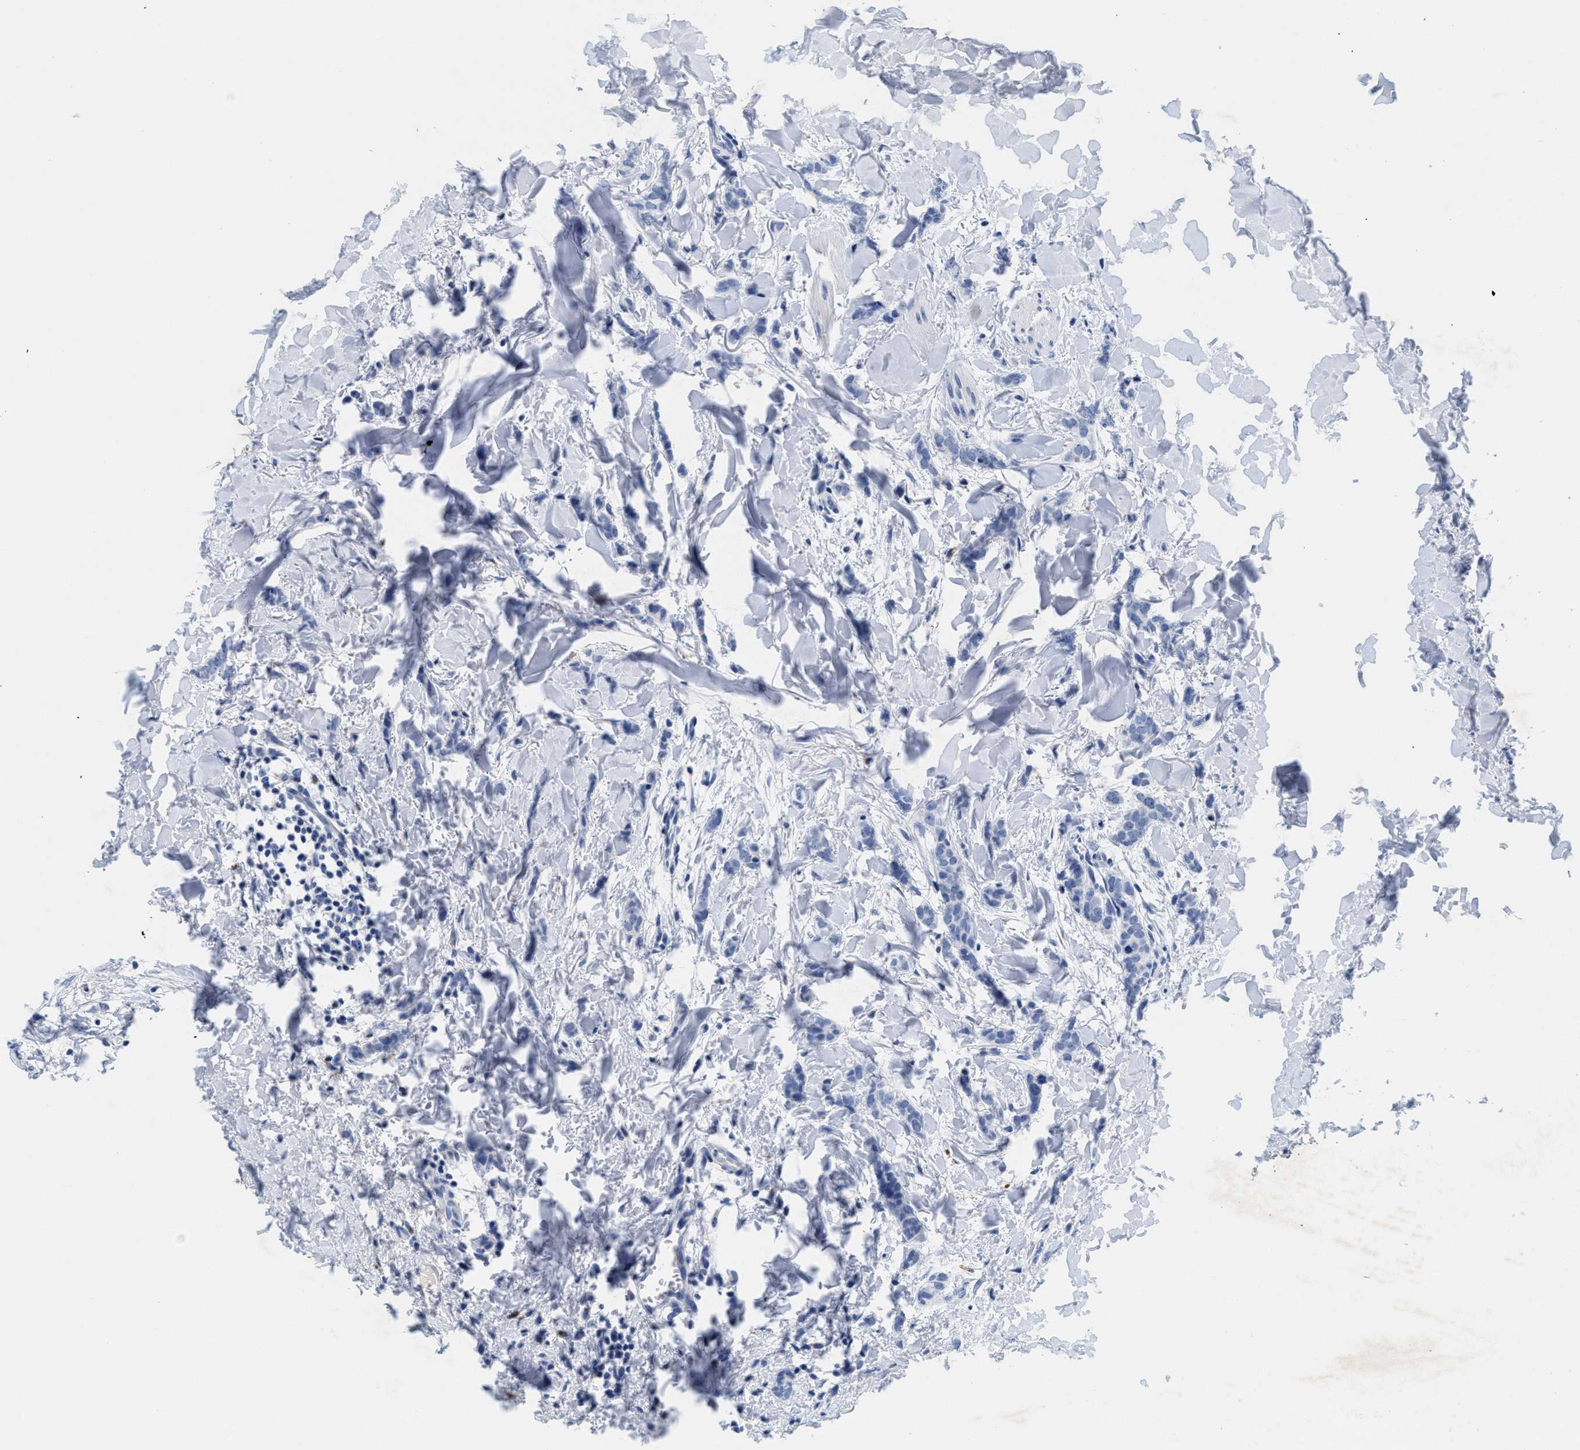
{"staining": {"intensity": "negative", "quantity": "none", "location": "none"}, "tissue": "breast cancer", "cell_type": "Tumor cells", "image_type": "cancer", "snomed": [{"axis": "morphology", "description": "Lobular carcinoma"}, {"axis": "topography", "description": "Skin"}, {"axis": "topography", "description": "Breast"}], "caption": "The histopathology image shows no staining of tumor cells in lobular carcinoma (breast).", "gene": "TTC3", "patient": {"sex": "female", "age": 46}}